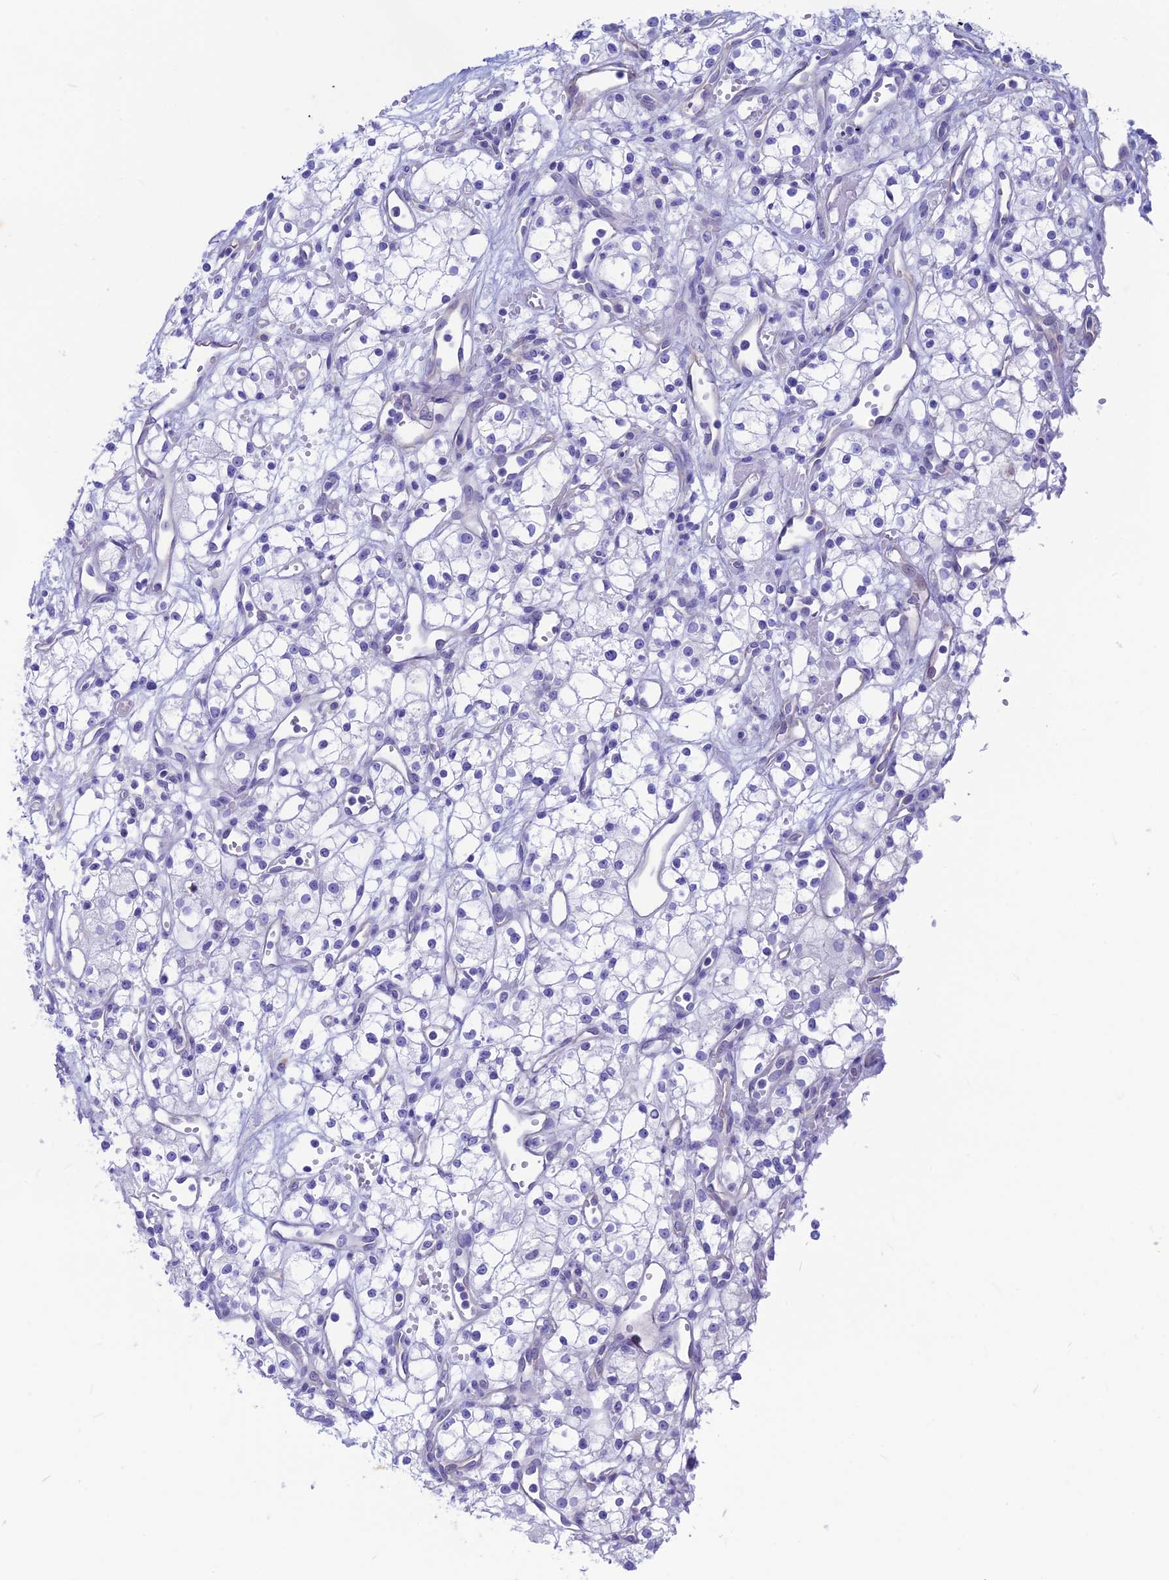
{"staining": {"intensity": "negative", "quantity": "none", "location": "none"}, "tissue": "renal cancer", "cell_type": "Tumor cells", "image_type": "cancer", "snomed": [{"axis": "morphology", "description": "Adenocarcinoma, NOS"}, {"axis": "topography", "description": "Kidney"}], "caption": "Tumor cells show no significant positivity in adenocarcinoma (renal). (DAB (3,3'-diaminobenzidine) immunohistochemistry visualized using brightfield microscopy, high magnification).", "gene": "GNGT2", "patient": {"sex": "male", "age": 59}}